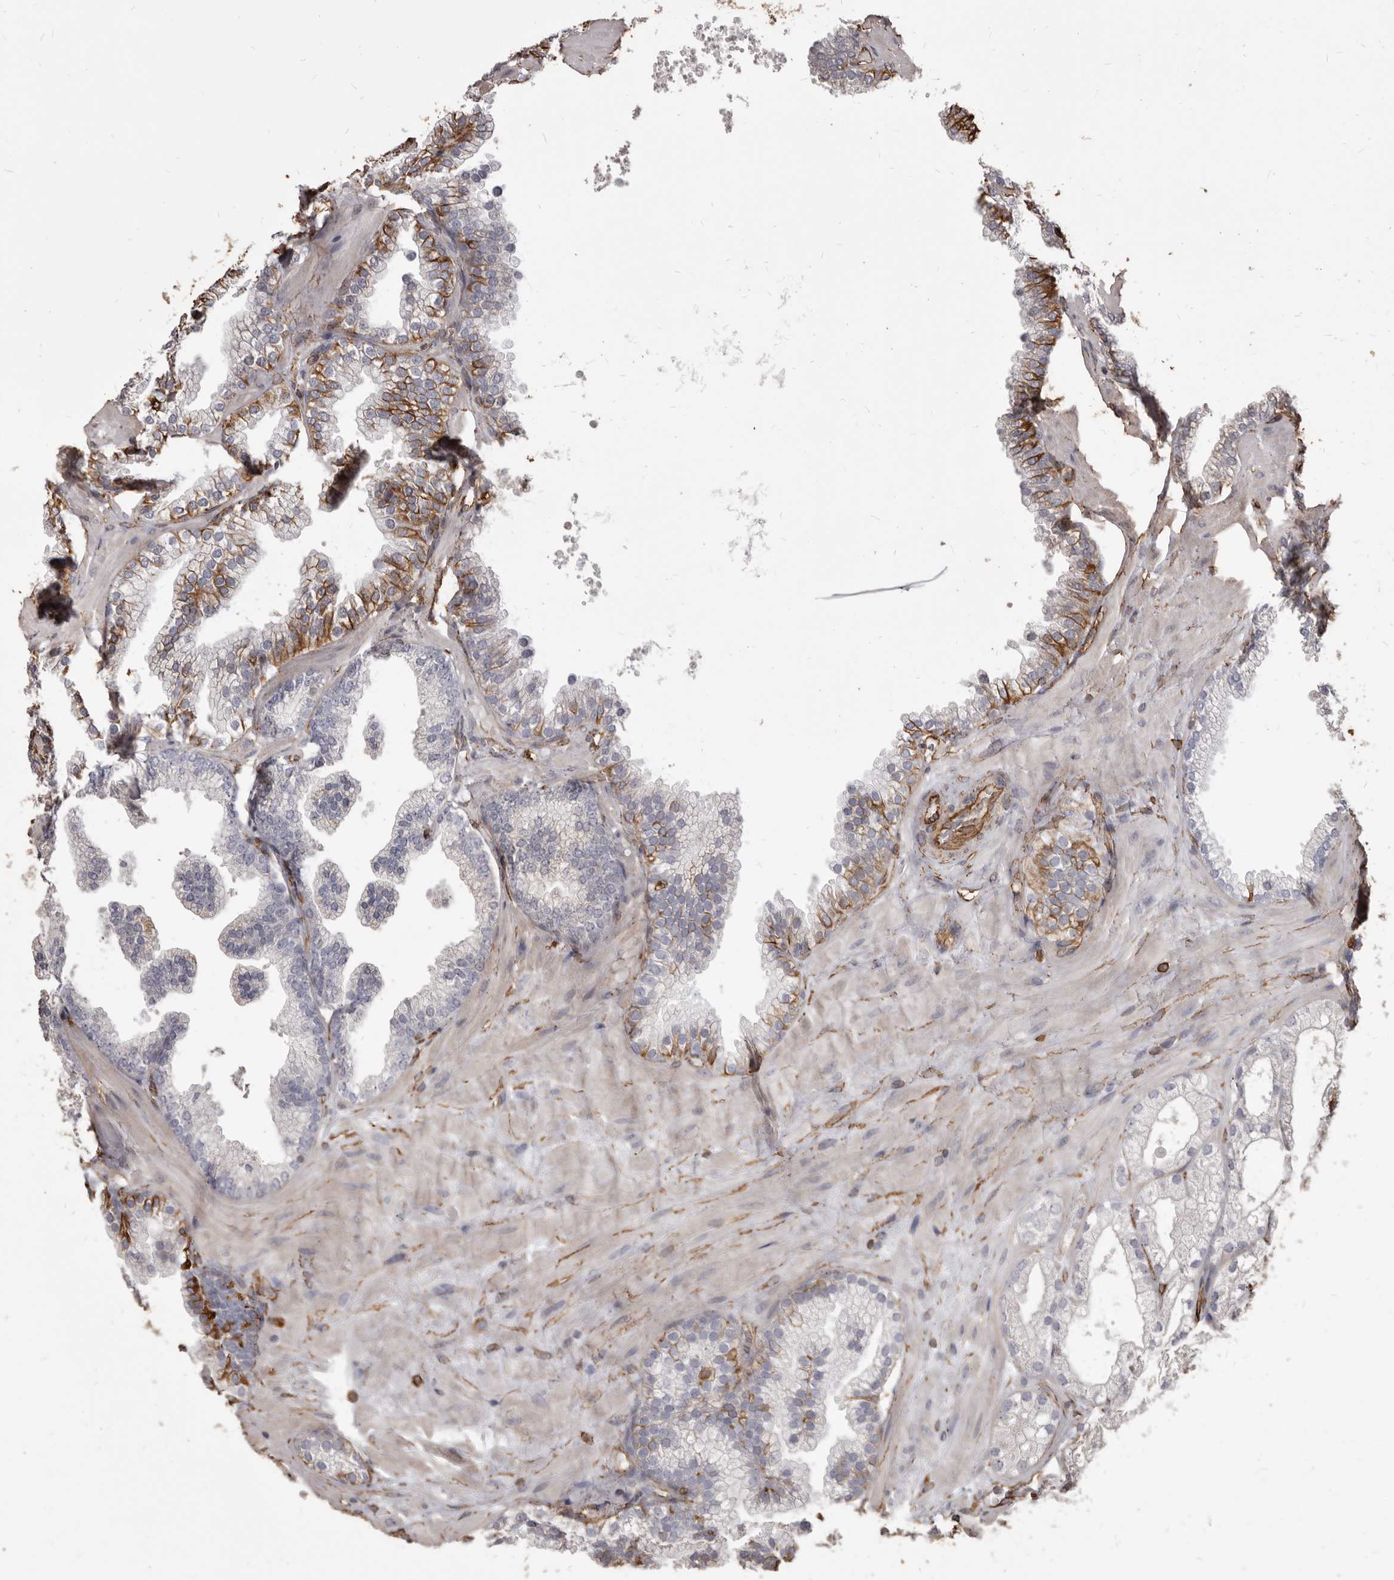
{"staining": {"intensity": "moderate", "quantity": "<25%", "location": "cytoplasmic/membranous"}, "tissue": "prostate cancer", "cell_type": "Tumor cells", "image_type": "cancer", "snomed": [{"axis": "morphology", "description": "Adenocarcinoma, High grade"}, {"axis": "topography", "description": "Prostate"}], "caption": "Prostate cancer tissue exhibits moderate cytoplasmic/membranous staining in about <25% of tumor cells", "gene": "MTURN", "patient": {"sex": "male", "age": 58}}